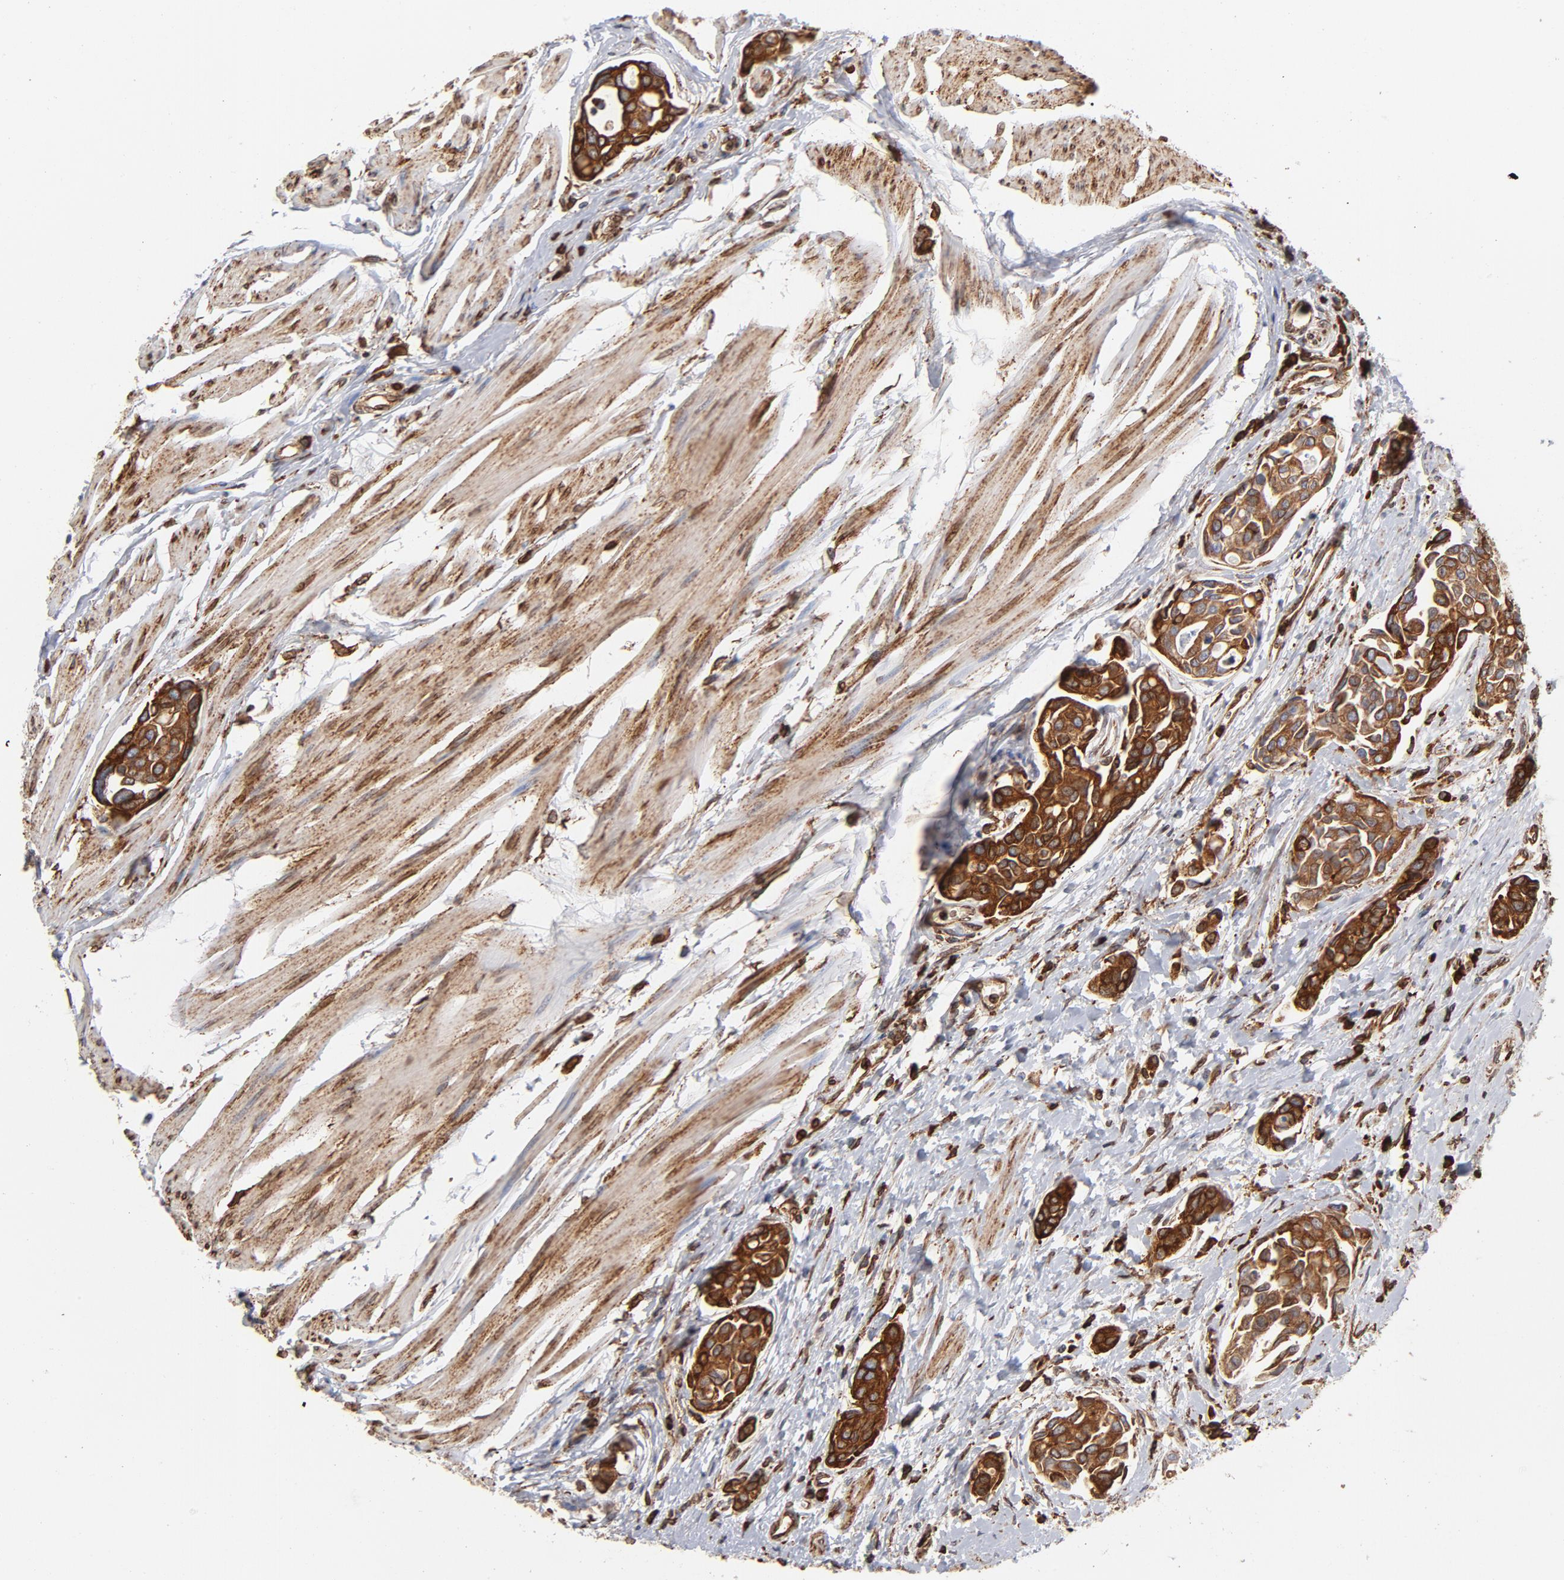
{"staining": {"intensity": "strong", "quantity": ">75%", "location": "cytoplasmic/membranous"}, "tissue": "urothelial cancer", "cell_type": "Tumor cells", "image_type": "cancer", "snomed": [{"axis": "morphology", "description": "Urothelial carcinoma, High grade"}, {"axis": "topography", "description": "Urinary bladder"}], "caption": "IHC (DAB (3,3'-diaminobenzidine)) staining of urothelial cancer reveals strong cytoplasmic/membranous protein positivity in approximately >75% of tumor cells.", "gene": "CANX", "patient": {"sex": "male", "age": 78}}